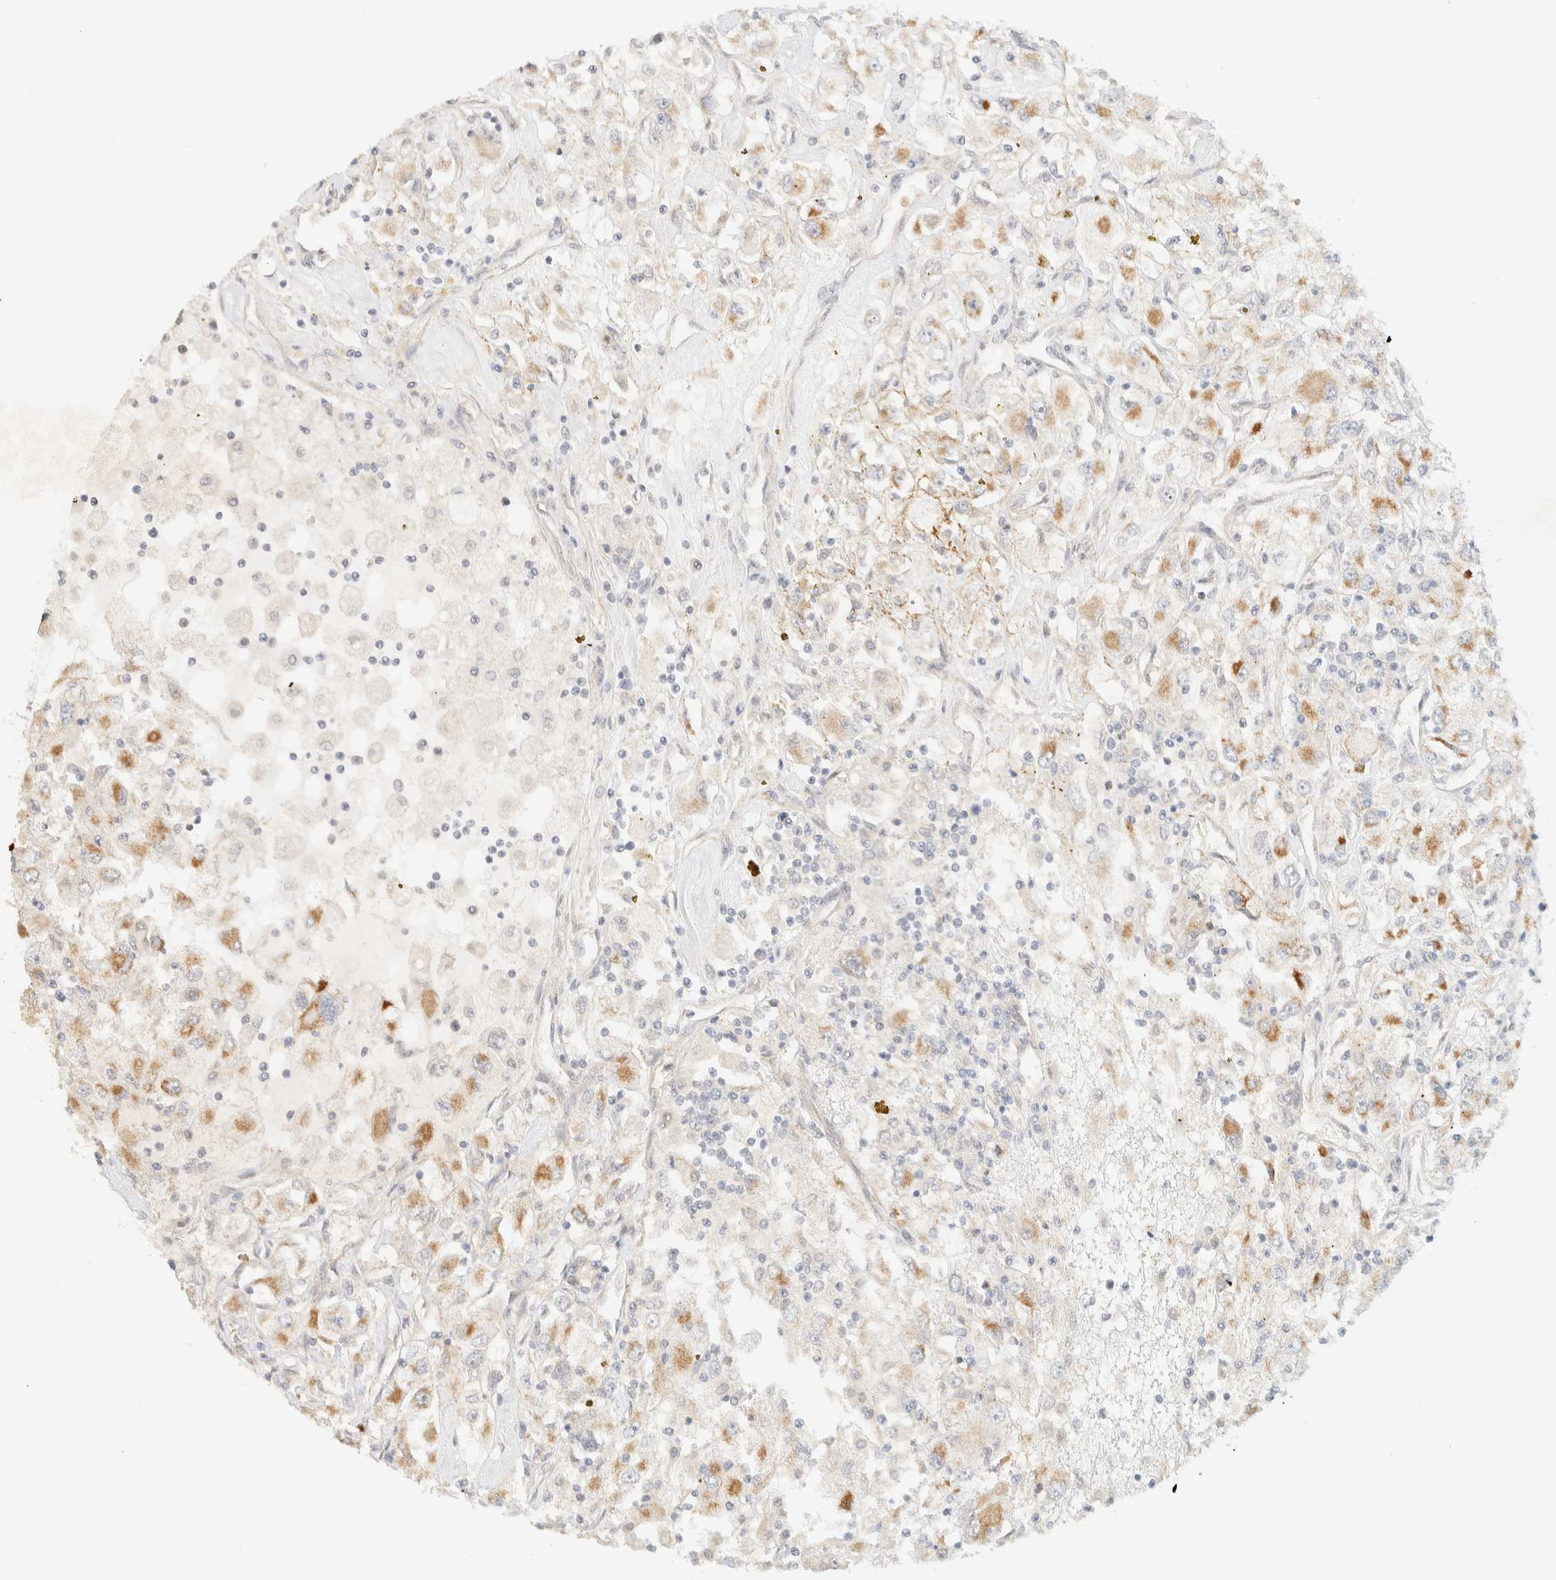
{"staining": {"intensity": "moderate", "quantity": "<25%", "location": "cytoplasmic/membranous"}, "tissue": "renal cancer", "cell_type": "Tumor cells", "image_type": "cancer", "snomed": [{"axis": "morphology", "description": "Adenocarcinoma, NOS"}, {"axis": "topography", "description": "Kidney"}], "caption": "This is an image of immunohistochemistry (IHC) staining of renal cancer, which shows moderate expression in the cytoplasmic/membranous of tumor cells.", "gene": "TNK1", "patient": {"sex": "female", "age": 52}}